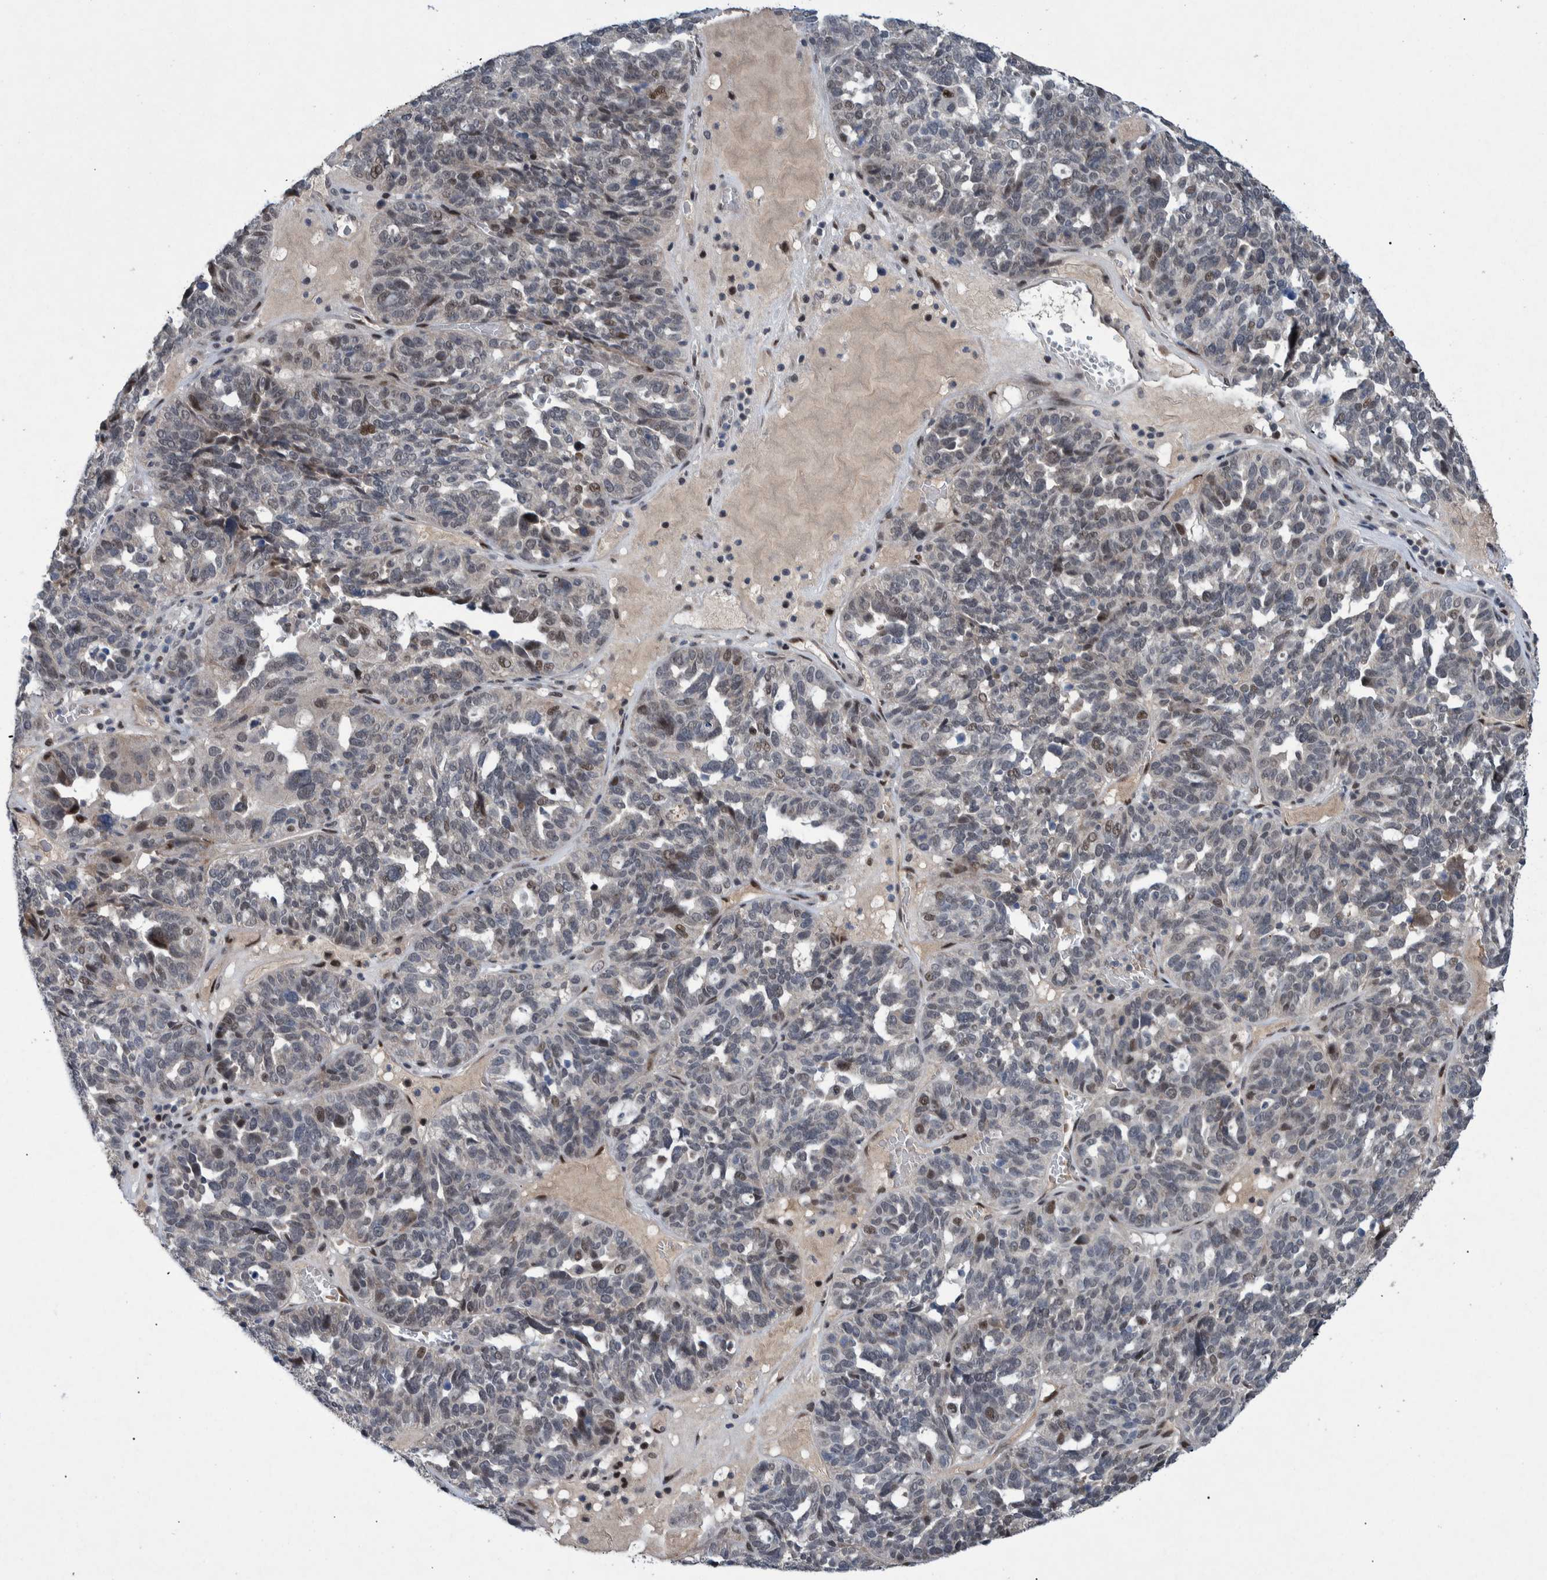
{"staining": {"intensity": "weak", "quantity": "25%-75%", "location": "nuclear"}, "tissue": "ovarian cancer", "cell_type": "Tumor cells", "image_type": "cancer", "snomed": [{"axis": "morphology", "description": "Cystadenocarcinoma, serous, NOS"}, {"axis": "topography", "description": "Ovary"}], "caption": "Immunohistochemical staining of serous cystadenocarcinoma (ovarian) reveals low levels of weak nuclear protein positivity in about 25%-75% of tumor cells.", "gene": "ESRP1", "patient": {"sex": "female", "age": 59}}